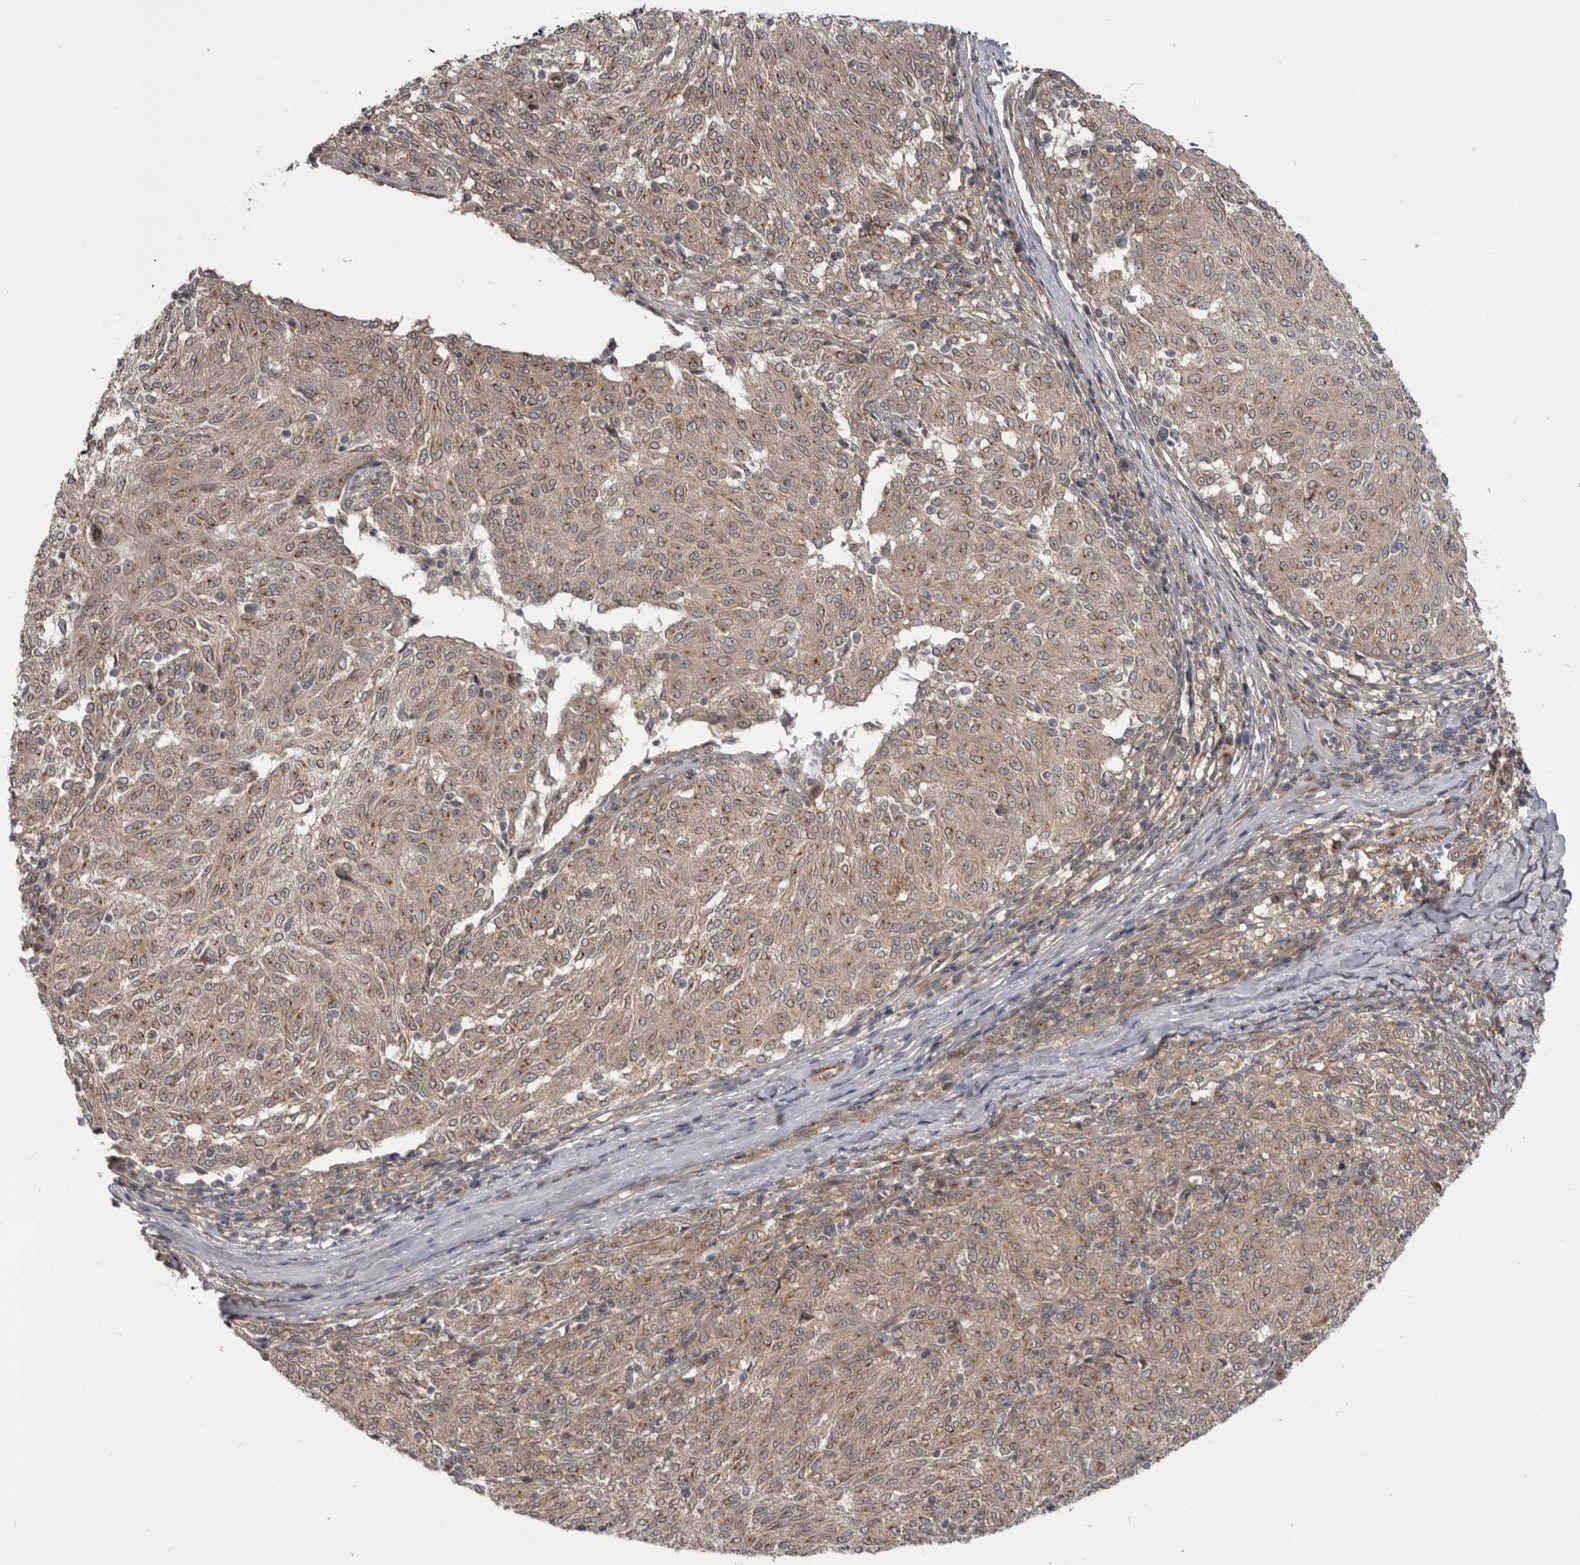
{"staining": {"intensity": "weak", "quantity": ">75%", "location": "cytoplasmic/membranous"}, "tissue": "melanoma", "cell_type": "Tumor cells", "image_type": "cancer", "snomed": [{"axis": "morphology", "description": "Malignant melanoma, NOS"}, {"axis": "topography", "description": "Skin"}], "caption": "Protein staining exhibits weak cytoplasmic/membranous expression in about >75% of tumor cells in melanoma. (DAB (3,3'-diaminobenzidine) = brown stain, brightfield microscopy at high magnification).", "gene": "PDCL", "patient": {"sex": "female", "age": 72}}